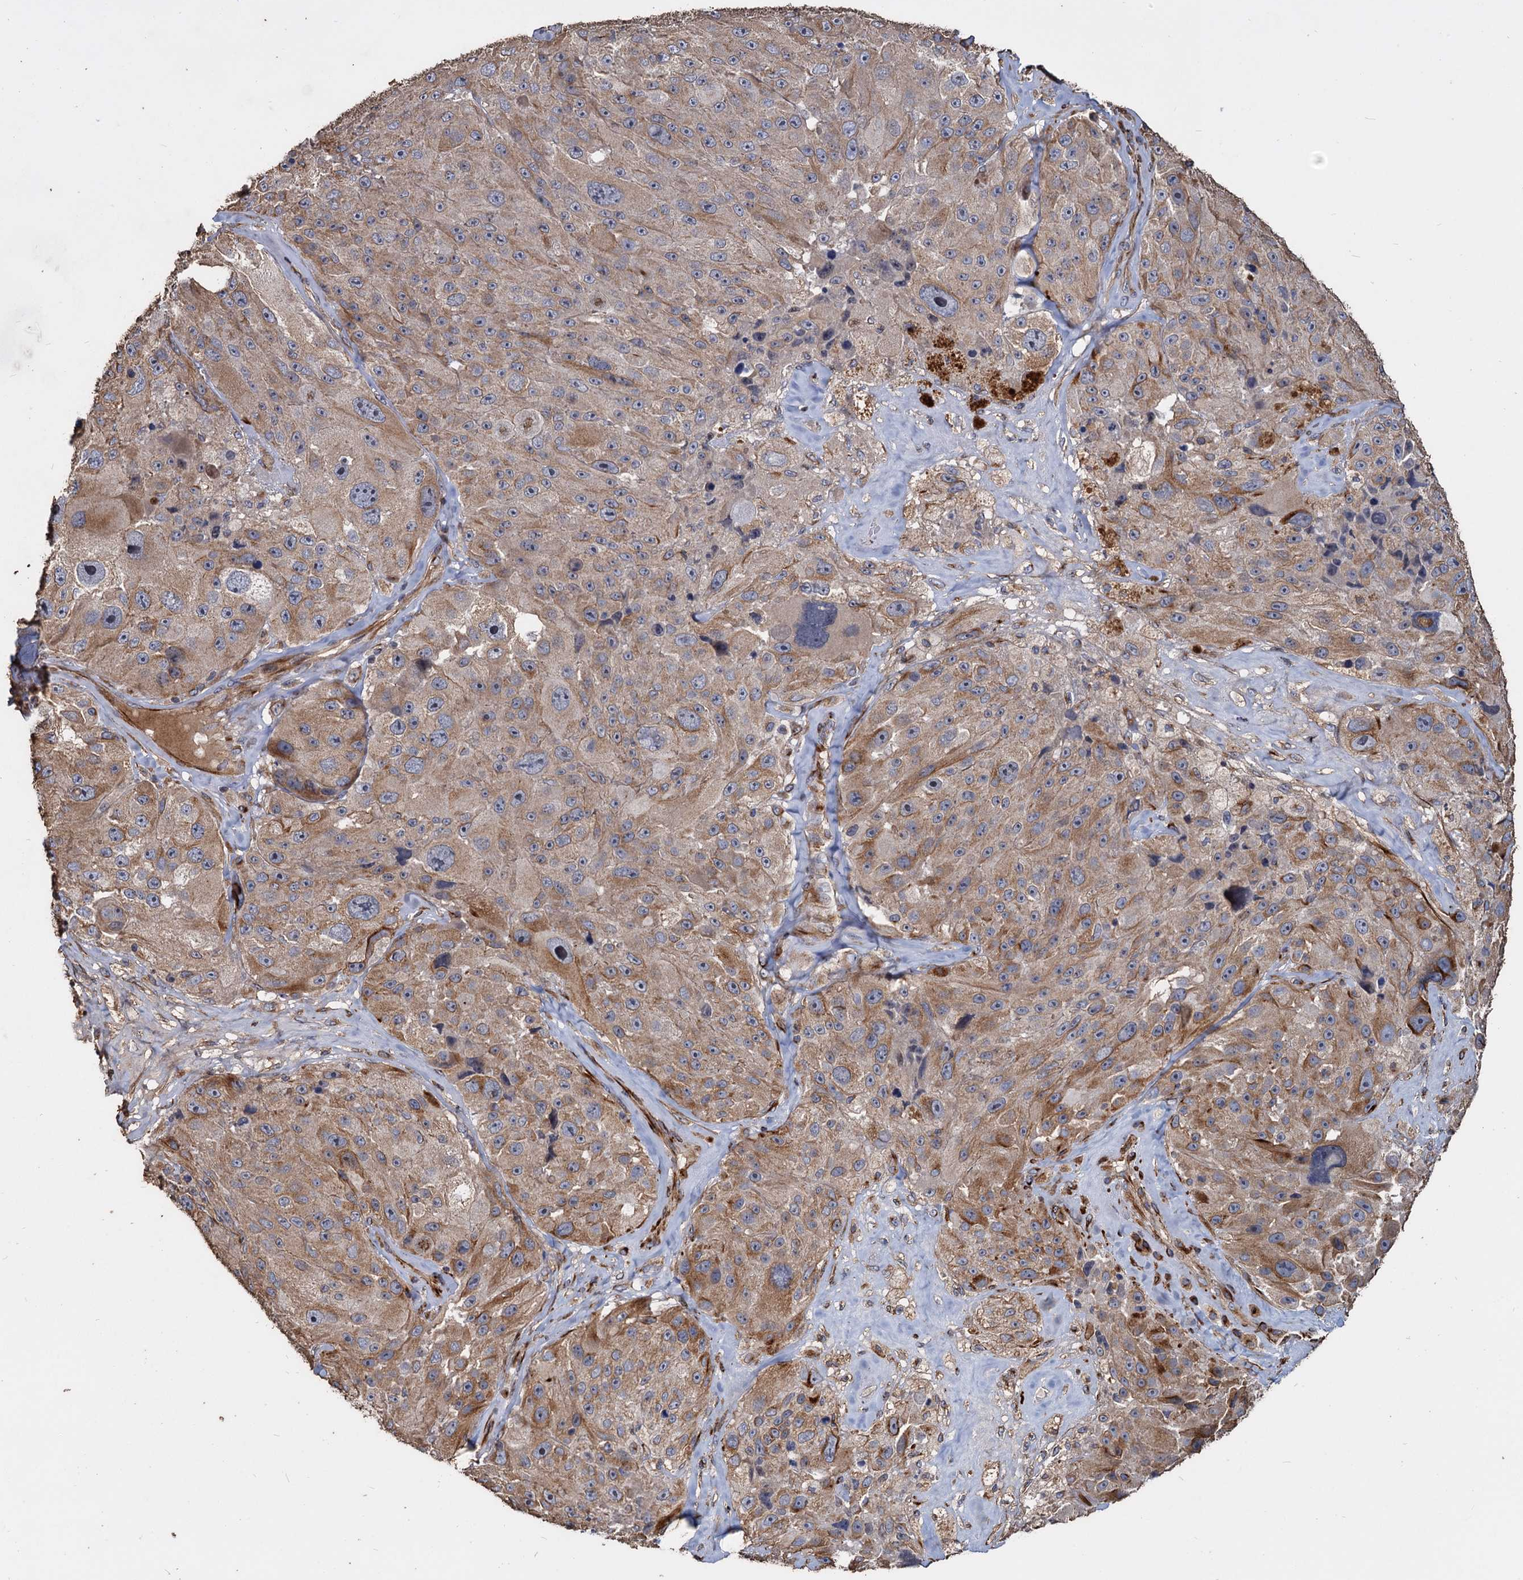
{"staining": {"intensity": "moderate", "quantity": "25%-75%", "location": "cytoplasmic/membranous"}, "tissue": "melanoma", "cell_type": "Tumor cells", "image_type": "cancer", "snomed": [{"axis": "morphology", "description": "Malignant melanoma, Metastatic site"}, {"axis": "topography", "description": "Lymph node"}], "caption": "This image displays immunohistochemistry staining of human malignant melanoma (metastatic site), with medium moderate cytoplasmic/membranous positivity in approximately 25%-75% of tumor cells.", "gene": "DEPDC4", "patient": {"sex": "male", "age": 62}}